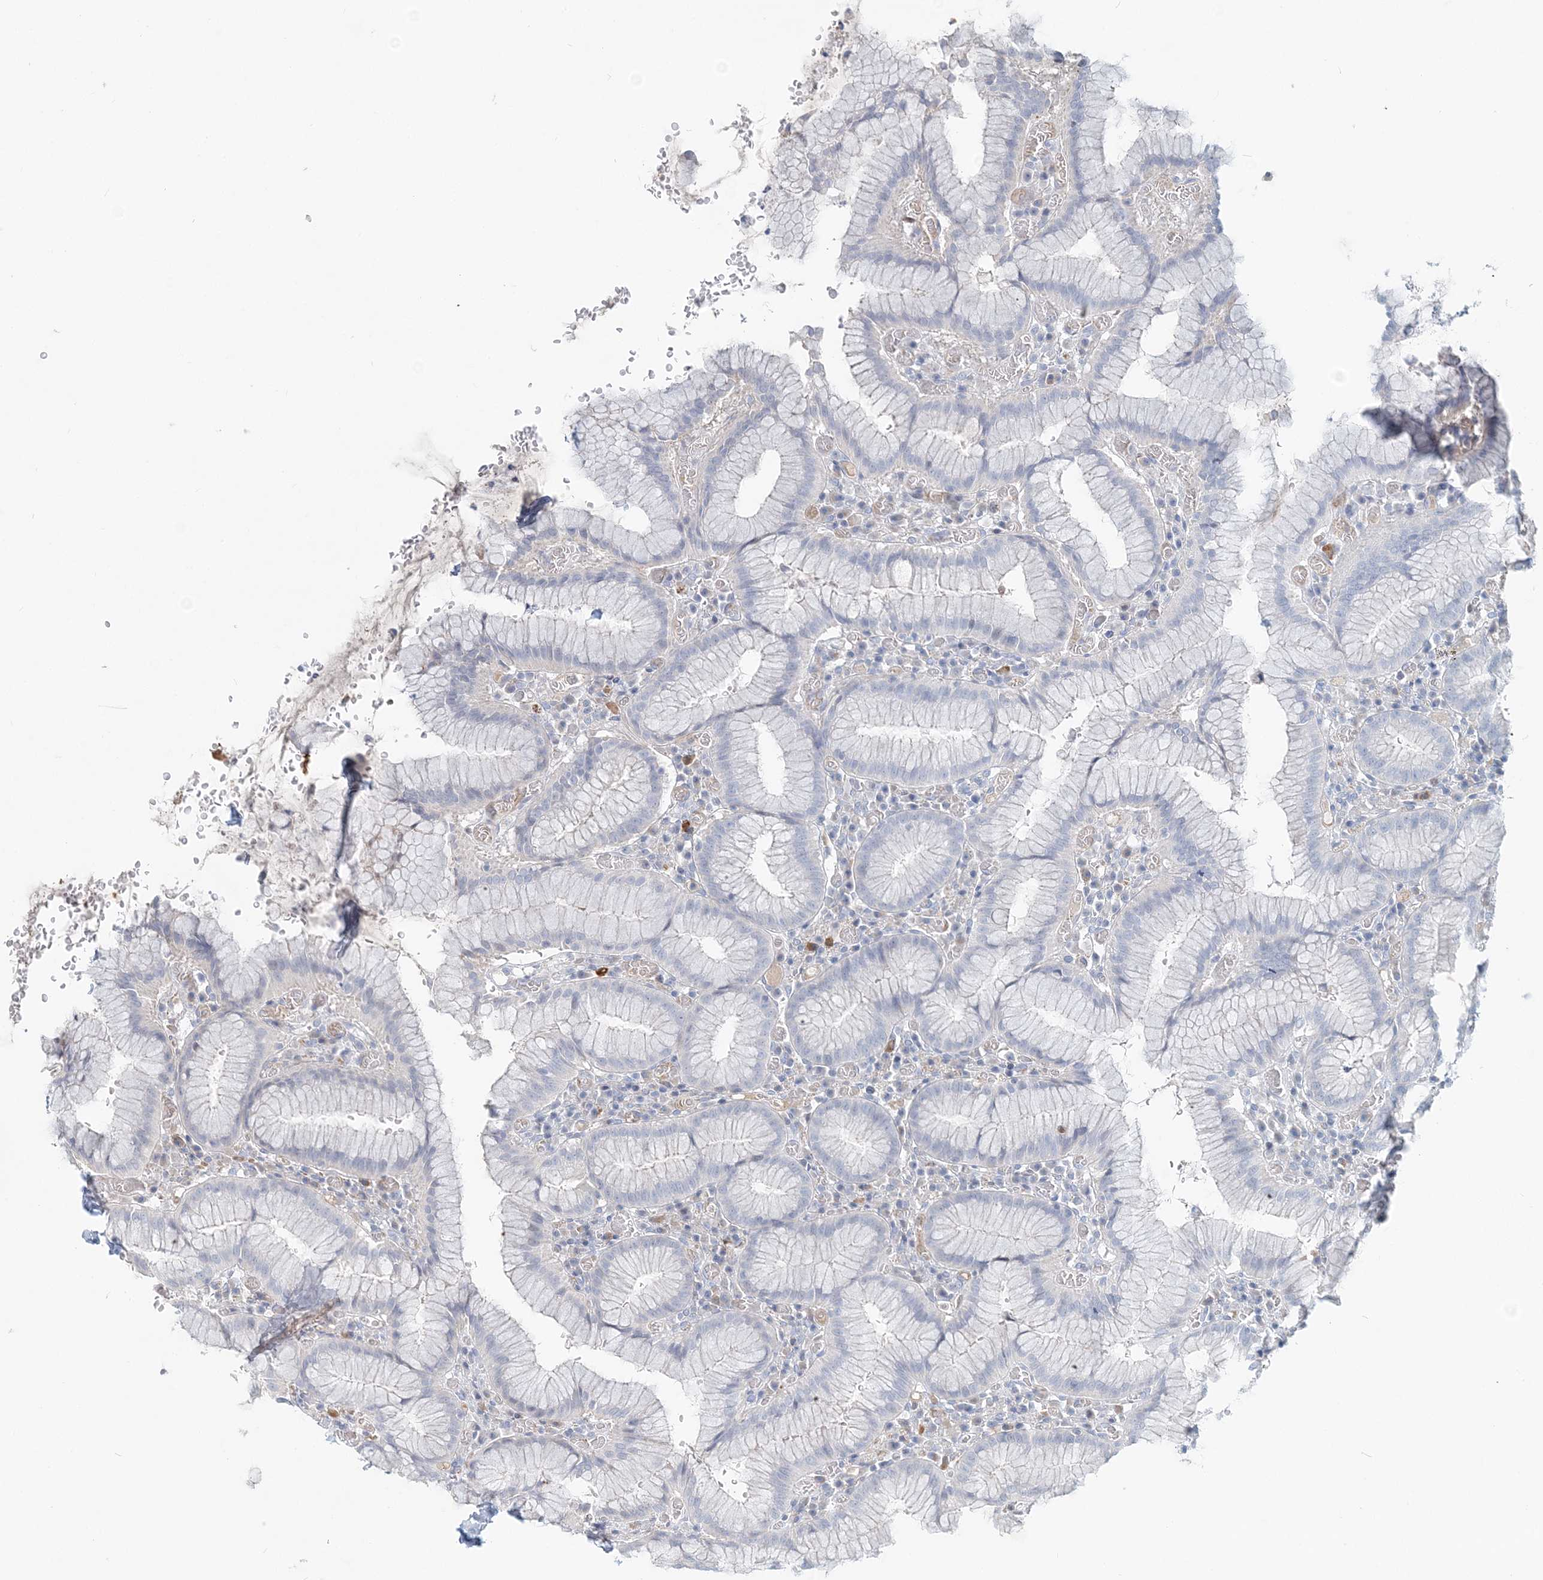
{"staining": {"intensity": "negative", "quantity": "none", "location": "none"}, "tissue": "stomach", "cell_type": "Glandular cells", "image_type": "normal", "snomed": [{"axis": "morphology", "description": "Normal tissue, NOS"}, {"axis": "topography", "description": "Stomach"}], "caption": "Photomicrograph shows no protein expression in glandular cells of benign stomach.", "gene": "DNAH5", "patient": {"sex": "male", "age": 55}}